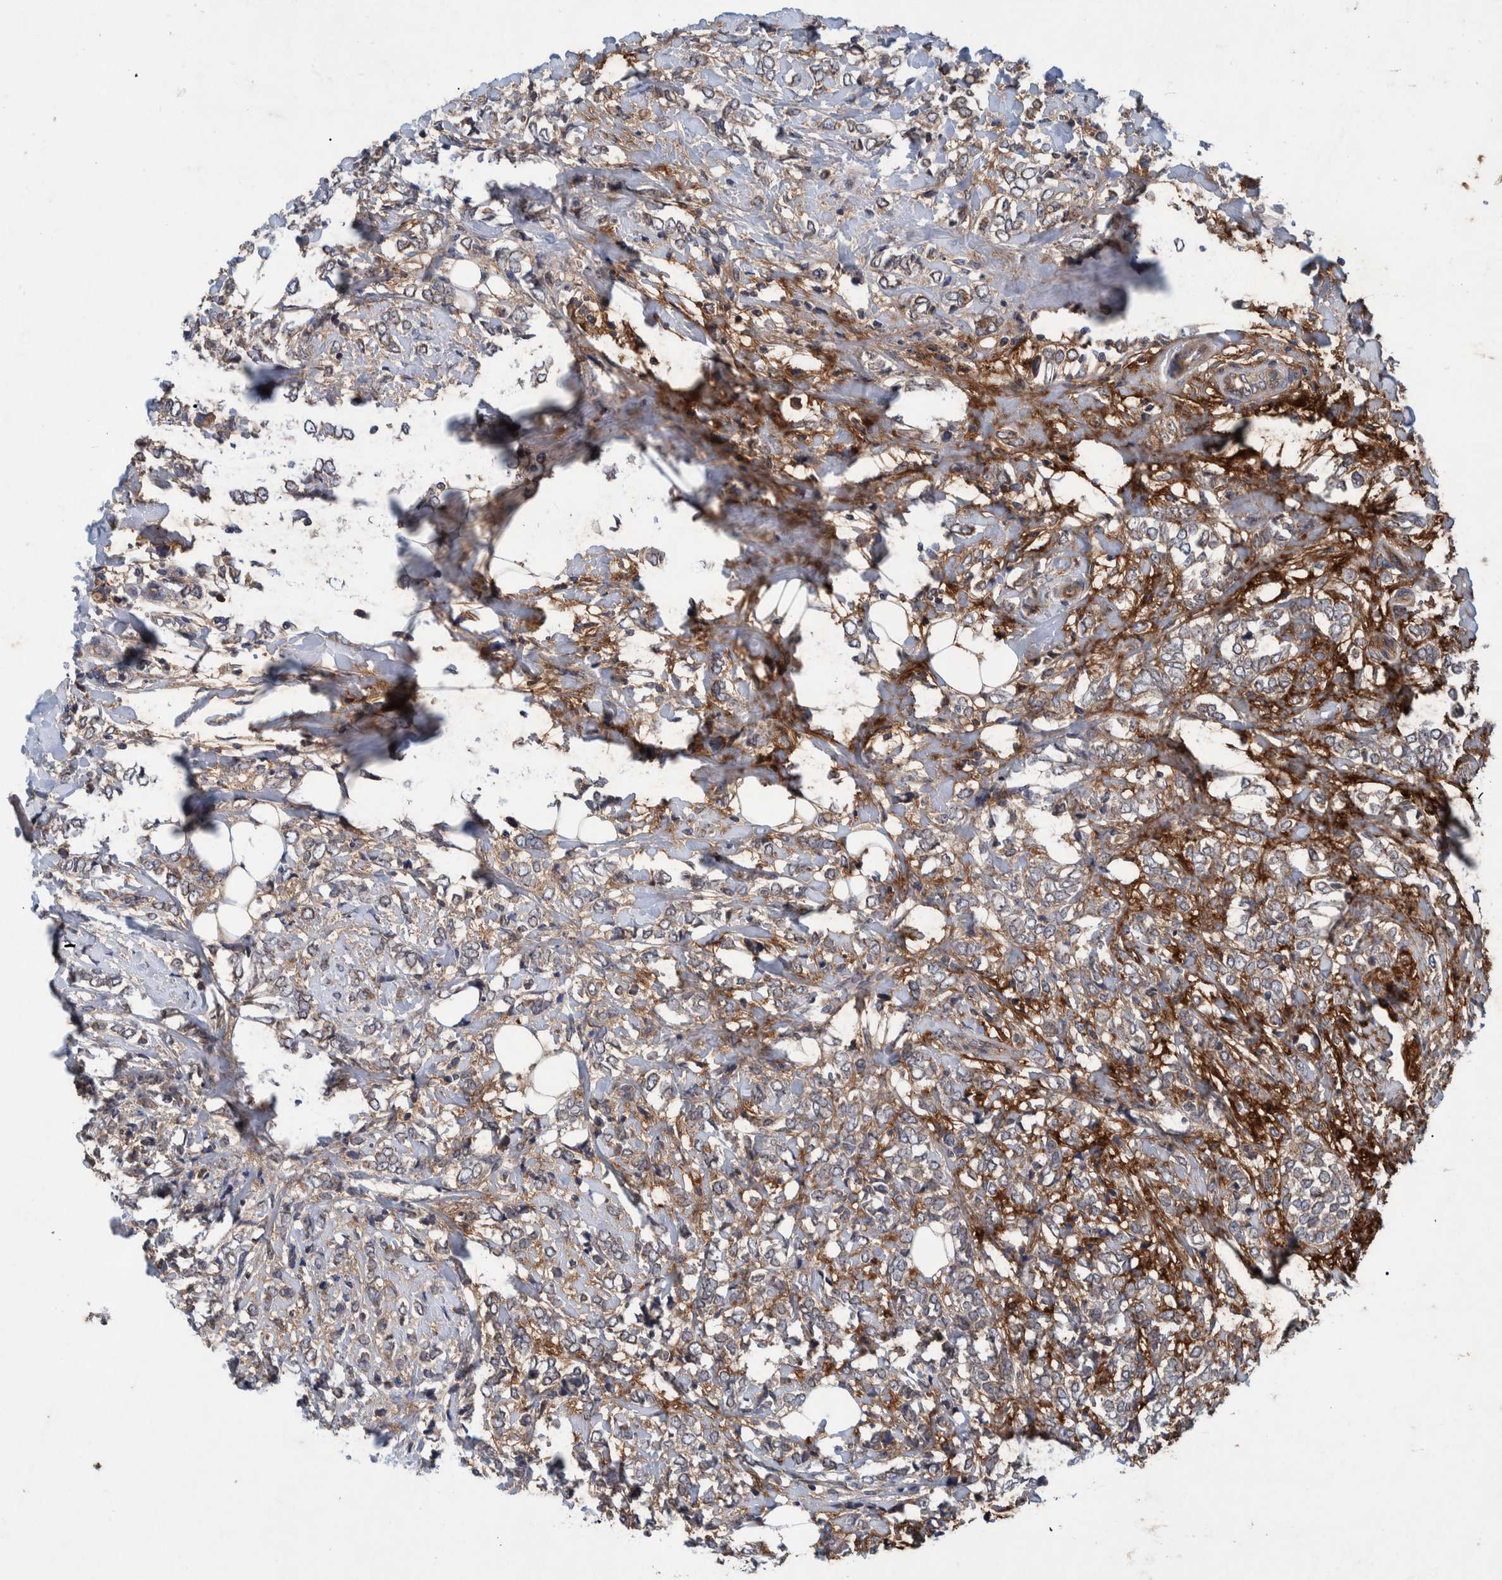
{"staining": {"intensity": "moderate", "quantity": ">75%", "location": "cytoplasmic/membranous"}, "tissue": "breast cancer", "cell_type": "Tumor cells", "image_type": "cancer", "snomed": [{"axis": "morphology", "description": "Normal tissue, NOS"}, {"axis": "morphology", "description": "Lobular carcinoma"}, {"axis": "topography", "description": "Breast"}], "caption": "Immunohistochemical staining of breast cancer exhibits medium levels of moderate cytoplasmic/membranous positivity in approximately >75% of tumor cells.", "gene": "ITIH3", "patient": {"sex": "female", "age": 47}}